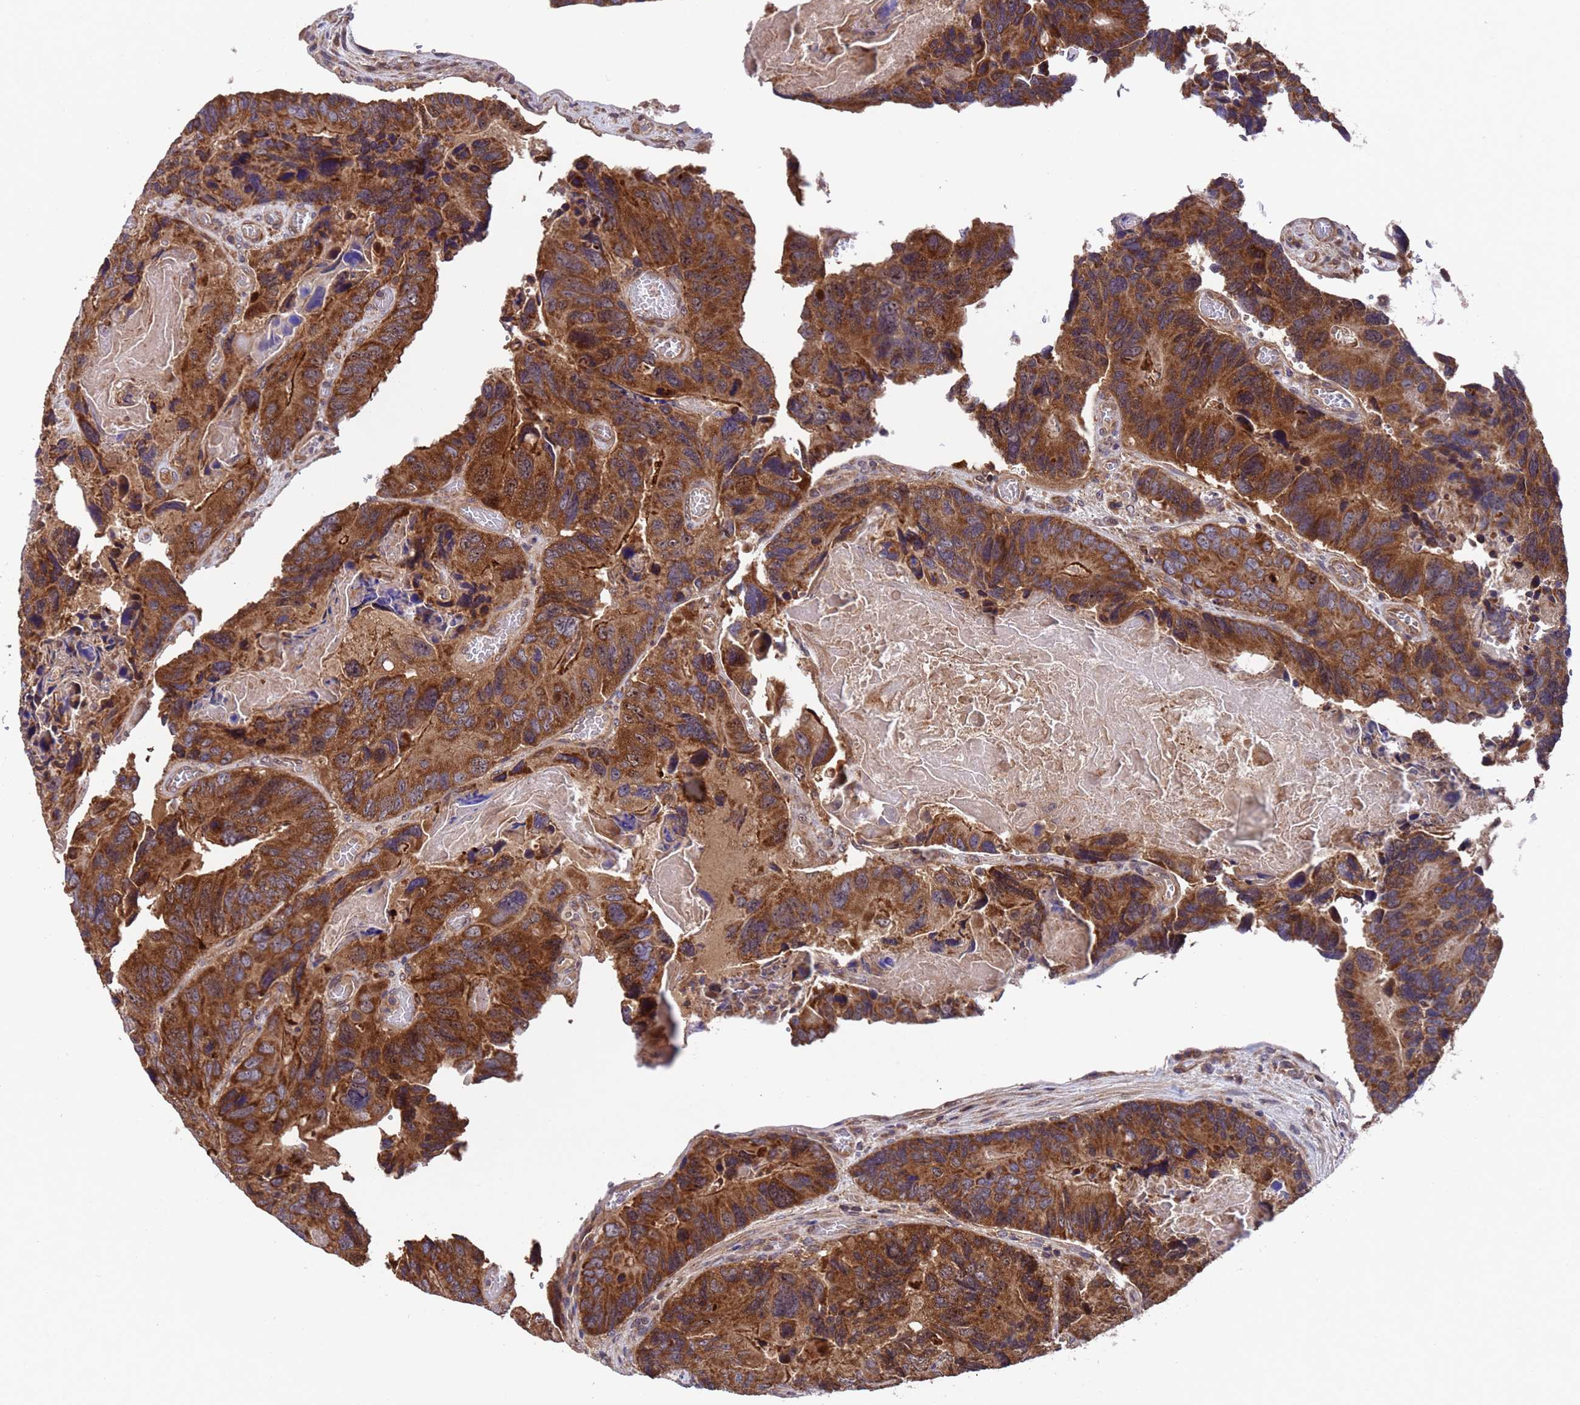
{"staining": {"intensity": "strong", "quantity": ">75%", "location": "cytoplasmic/membranous"}, "tissue": "colorectal cancer", "cell_type": "Tumor cells", "image_type": "cancer", "snomed": [{"axis": "morphology", "description": "Adenocarcinoma, NOS"}, {"axis": "topography", "description": "Colon"}], "caption": "Tumor cells exhibit high levels of strong cytoplasmic/membranous expression in approximately >75% of cells in colorectal adenocarcinoma. (DAB IHC with brightfield microscopy, high magnification).", "gene": "TSR3", "patient": {"sex": "male", "age": 84}}